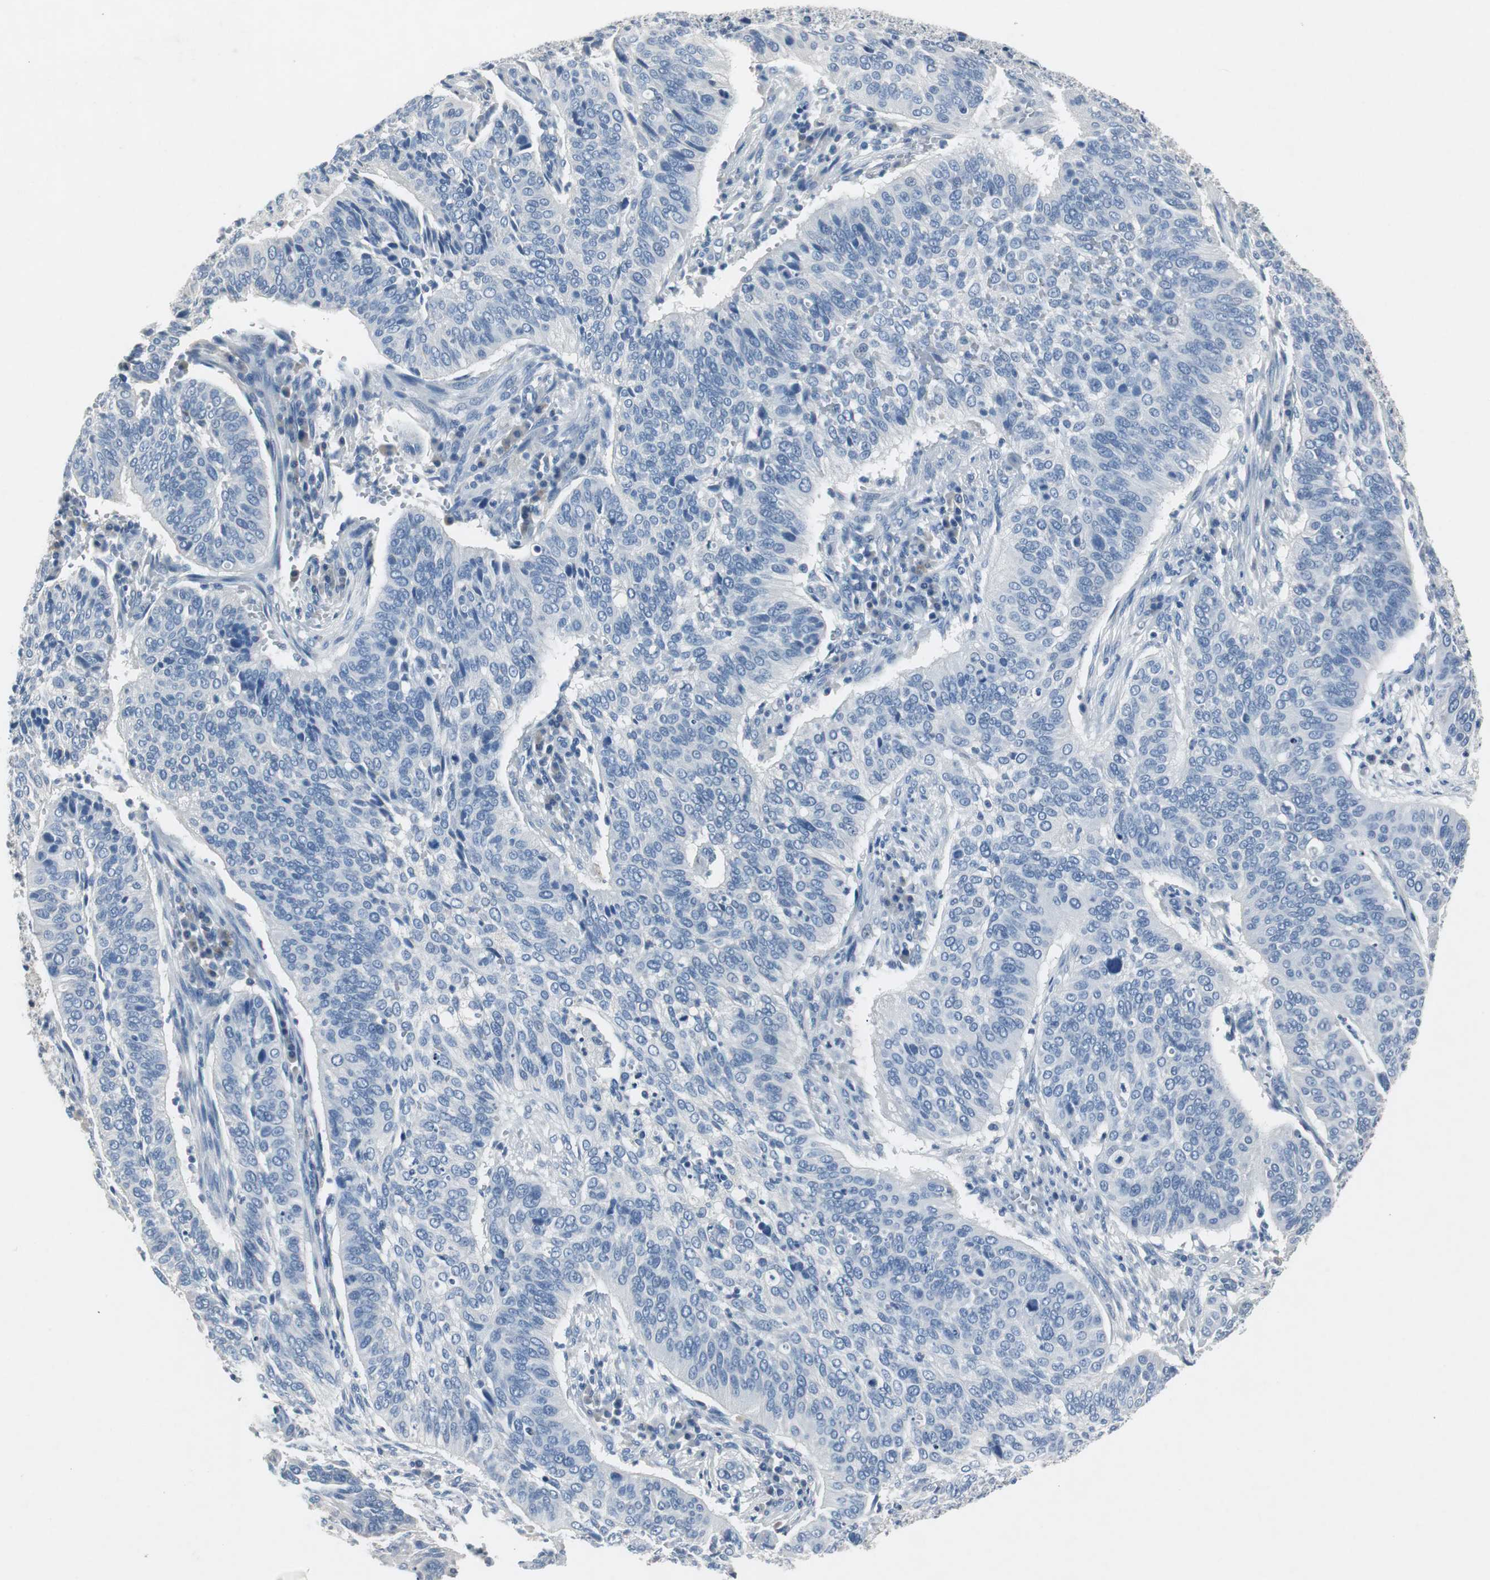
{"staining": {"intensity": "negative", "quantity": "none", "location": "none"}, "tissue": "cervical cancer", "cell_type": "Tumor cells", "image_type": "cancer", "snomed": [{"axis": "morphology", "description": "Squamous cell carcinoma, NOS"}, {"axis": "topography", "description": "Cervix"}], "caption": "Tumor cells show no significant protein staining in cervical cancer (squamous cell carcinoma).", "gene": "LRP2", "patient": {"sex": "female", "age": 39}}